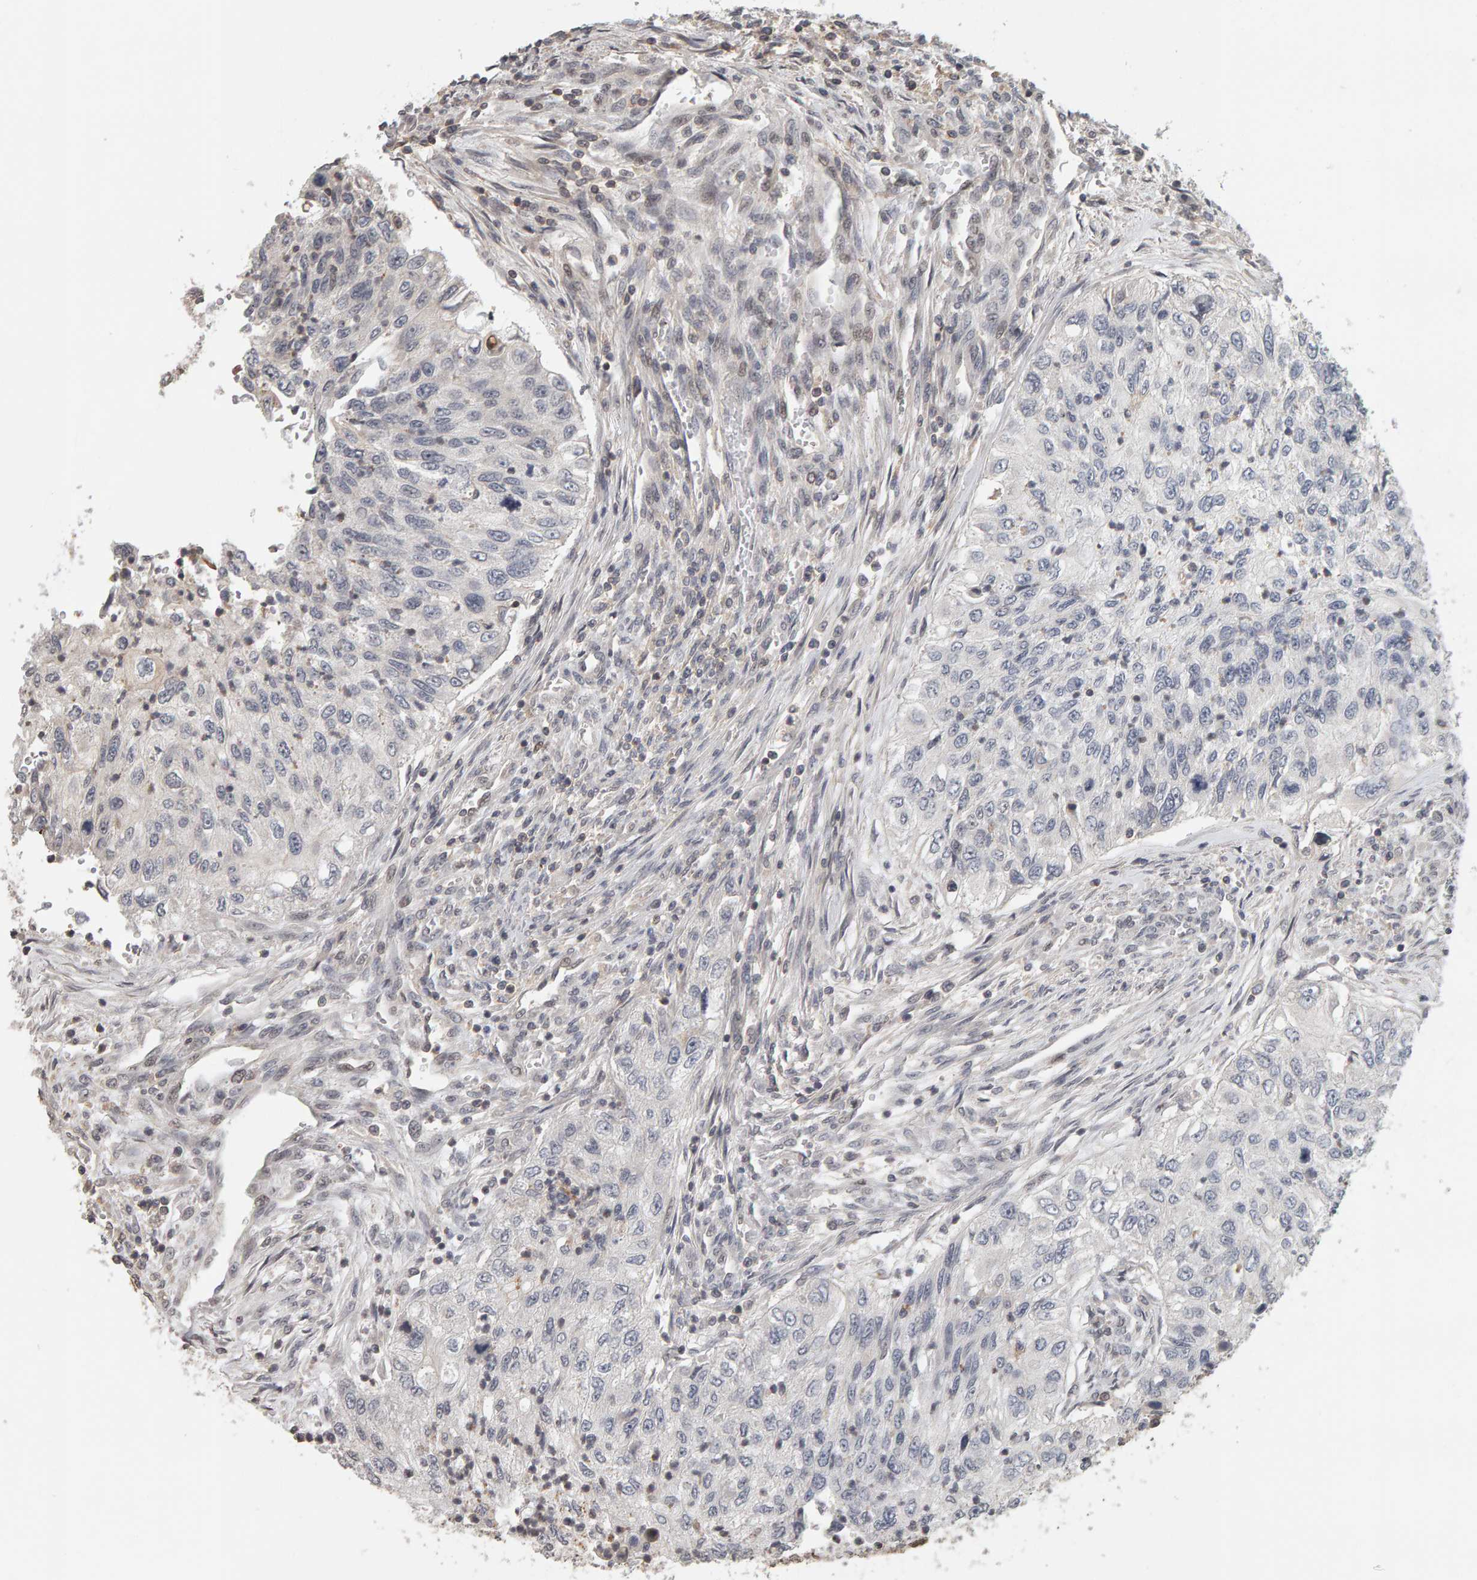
{"staining": {"intensity": "negative", "quantity": "none", "location": "none"}, "tissue": "urothelial cancer", "cell_type": "Tumor cells", "image_type": "cancer", "snomed": [{"axis": "morphology", "description": "Urothelial carcinoma, High grade"}, {"axis": "topography", "description": "Urinary bladder"}], "caption": "This micrograph is of urothelial cancer stained with immunohistochemistry to label a protein in brown with the nuclei are counter-stained blue. There is no expression in tumor cells.", "gene": "TEFM", "patient": {"sex": "female", "age": 60}}